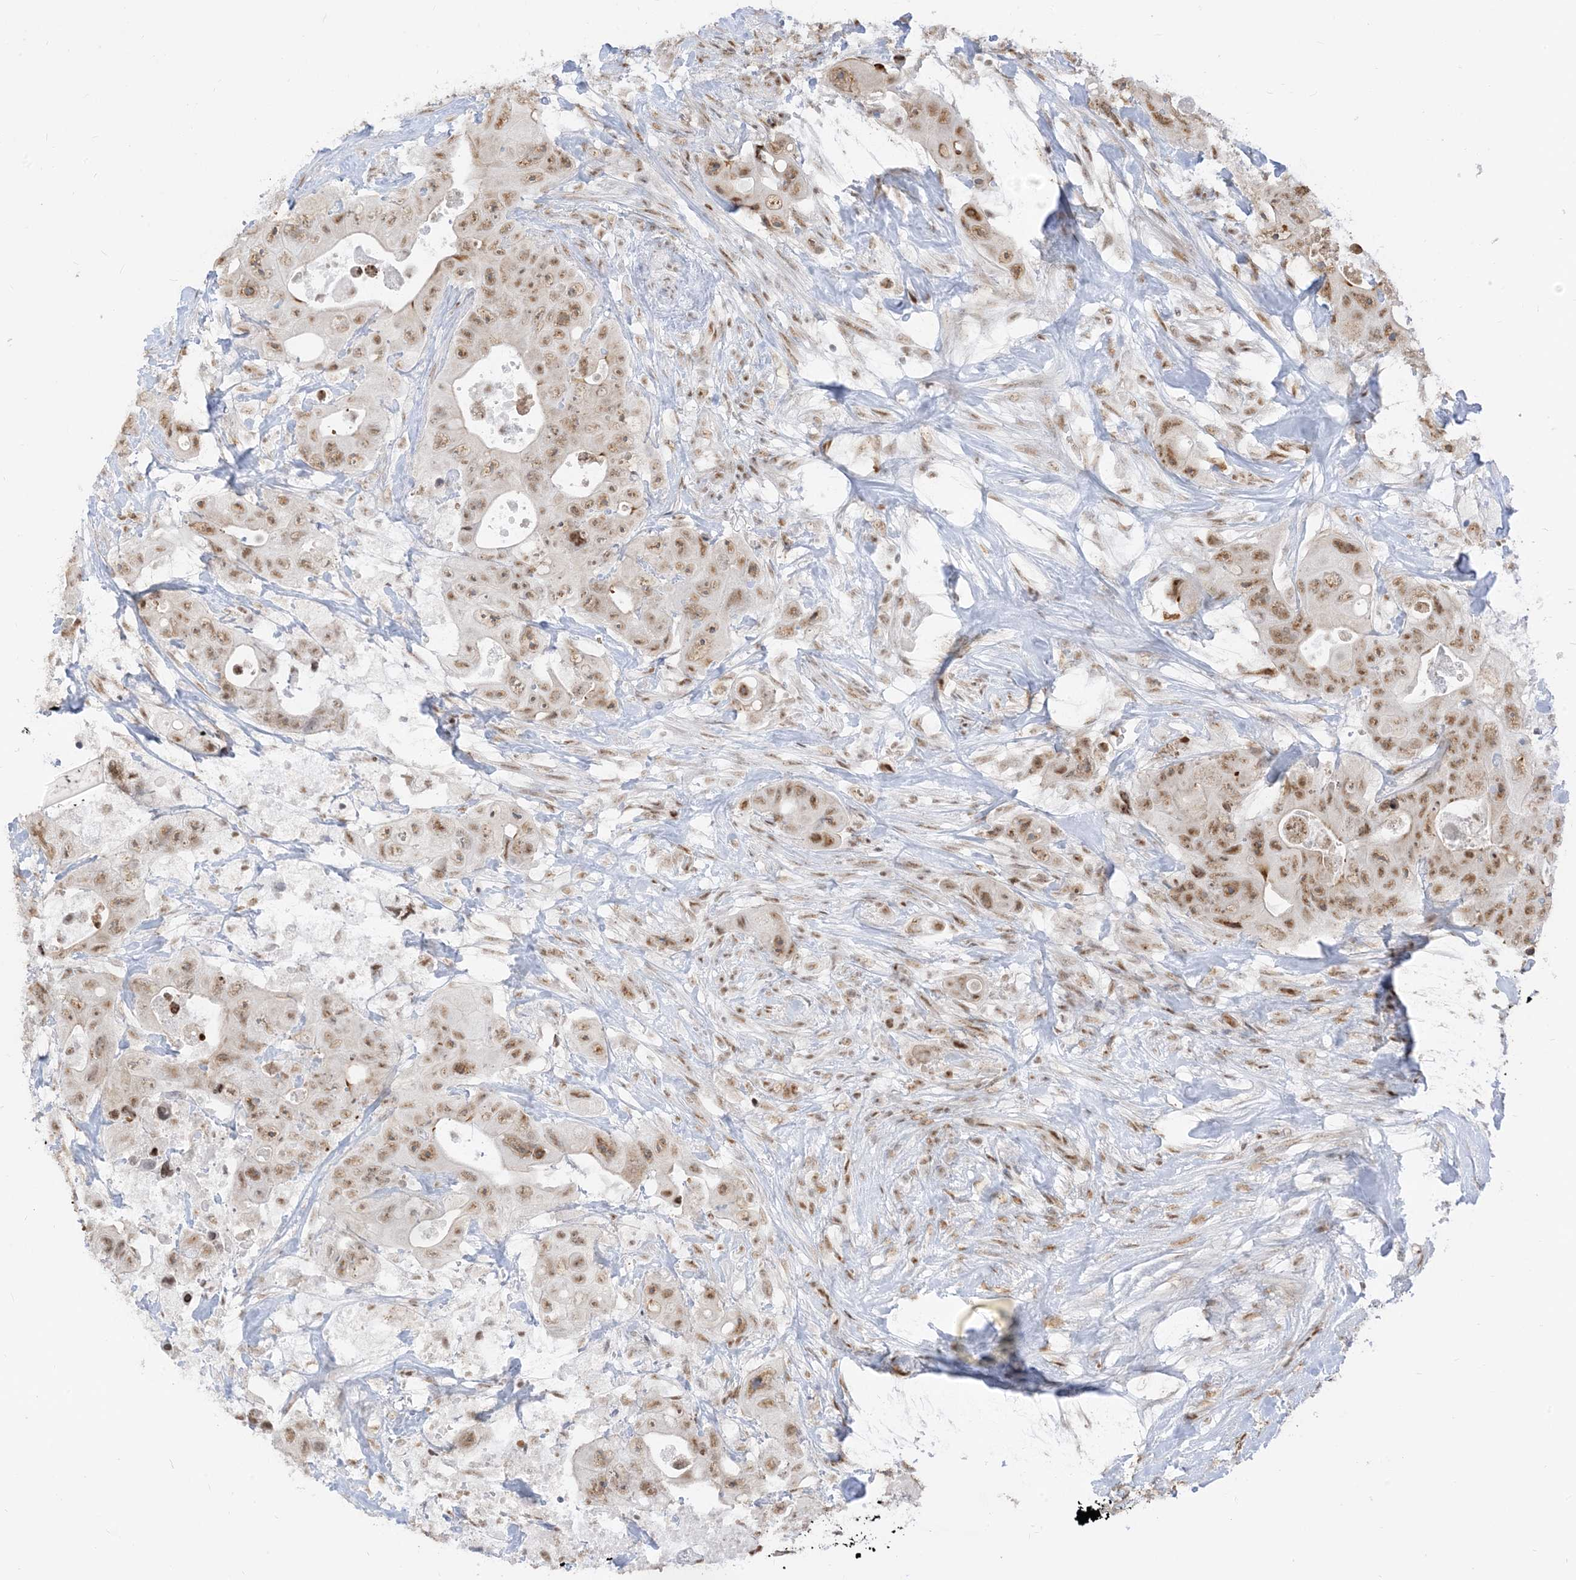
{"staining": {"intensity": "moderate", "quantity": ">75%", "location": "nuclear"}, "tissue": "colorectal cancer", "cell_type": "Tumor cells", "image_type": "cancer", "snomed": [{"axis": "morphology", "description": "Adenocarcinoma, NOS"}, {"axis": "topography", "description": "Colon"}], "caption": "A high-resolution micrograph shows immunohistochemistry staining of colorectal adenocarcinoma, which demonstrates moderate nuclear expression in approximately >75% of tumor cells.", "gene": "ARGLU1", "patient": {"sex": "female", "age": 46}}